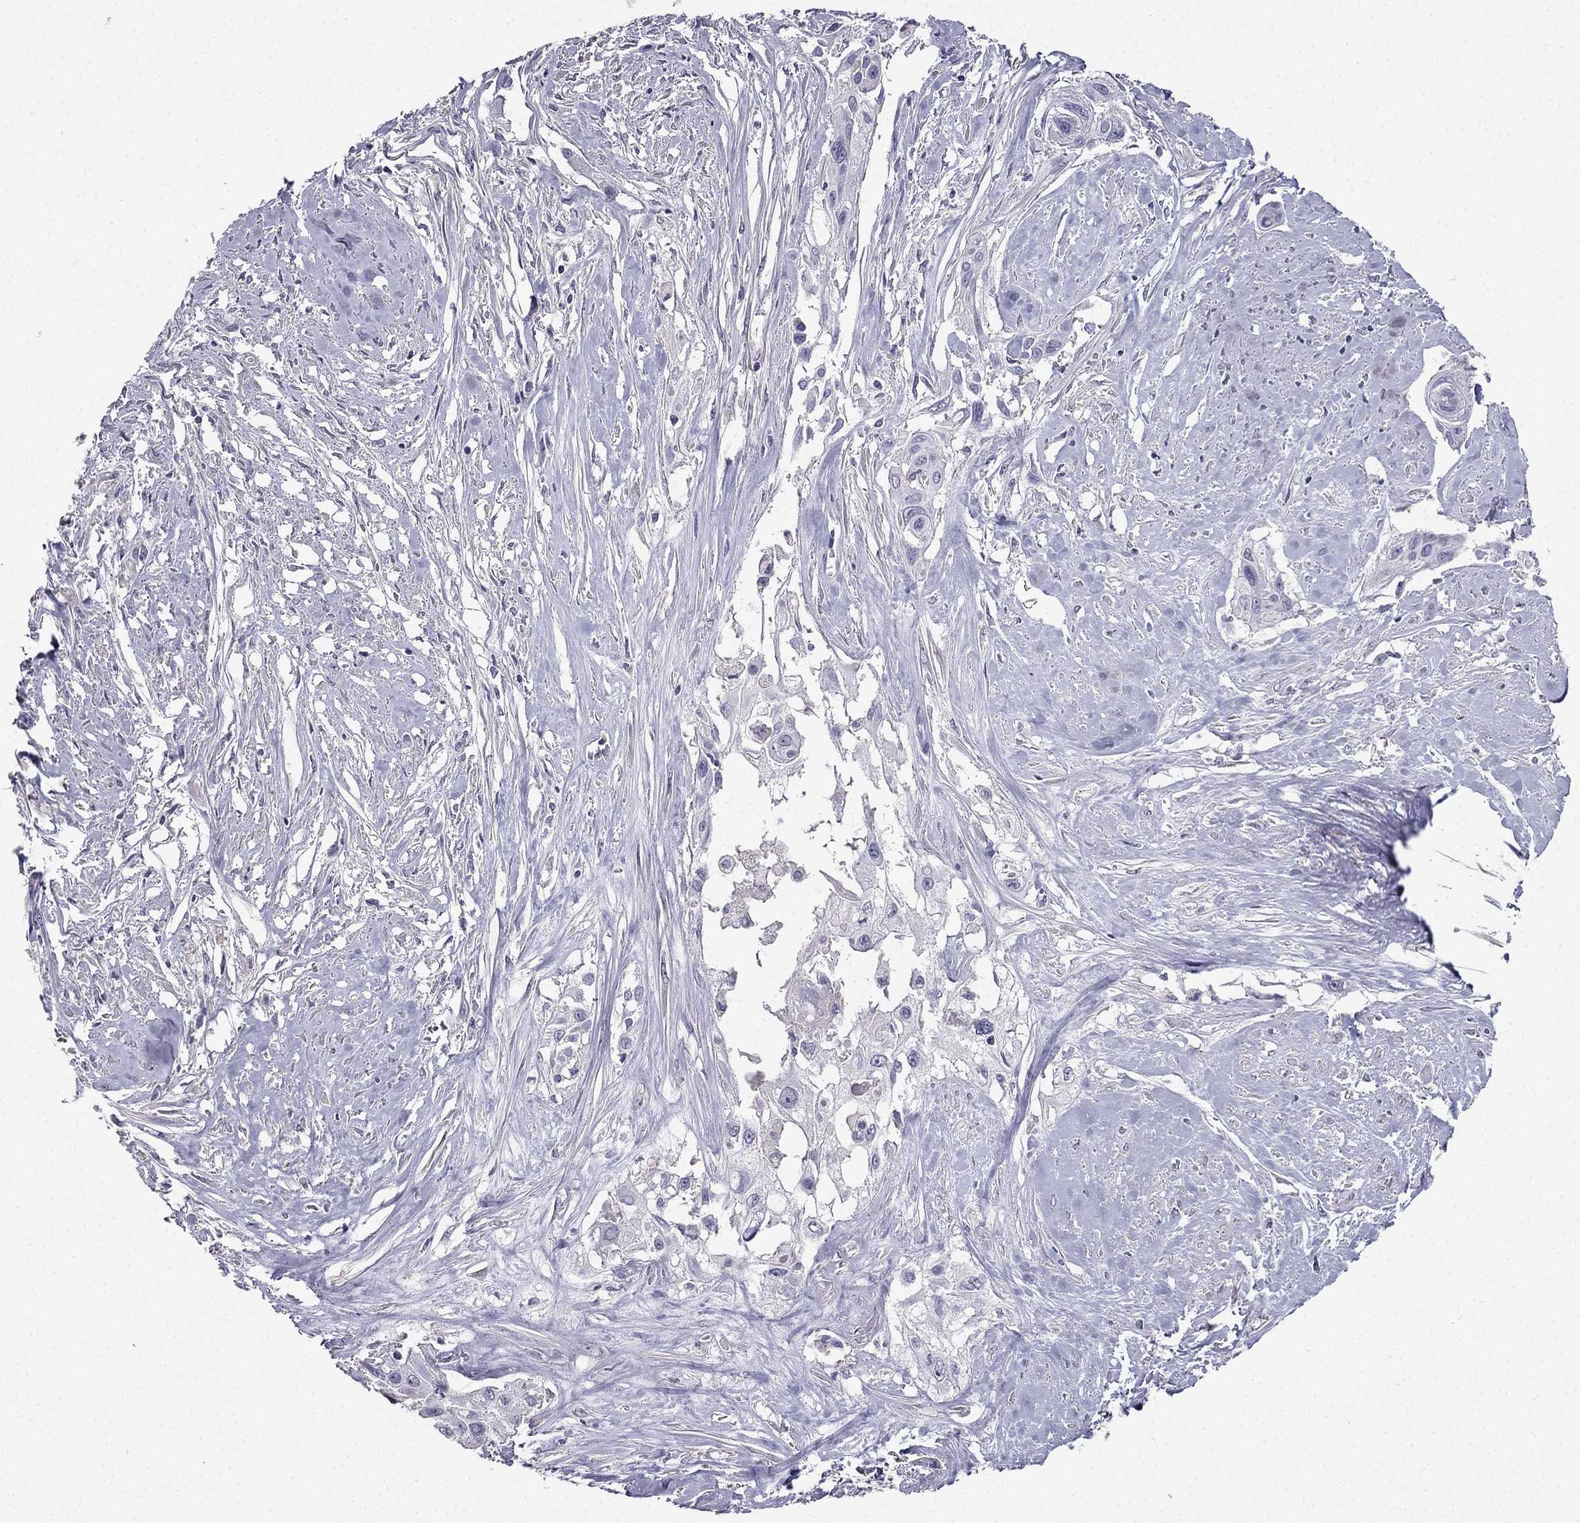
{"staining": {"intensity": "negative", "quantity": "none", "location": "none"}, "tissue": "cervical cancer", "cell_type": "Tumor cells", "image_type": "cancer", "snomed": [{"axis": "morphology", "description": "Squamous cell carcinoma, NOS"}, {"axis": "topography", "description": "Cervix"}], "caption": "Immunohistochemistry (IHC) of human cervical cancer (squamous cell carcinoma) displays no staining in tumor cells.", "gene": "AS3MT", "patient": {"sex": "female", "age": 49}}